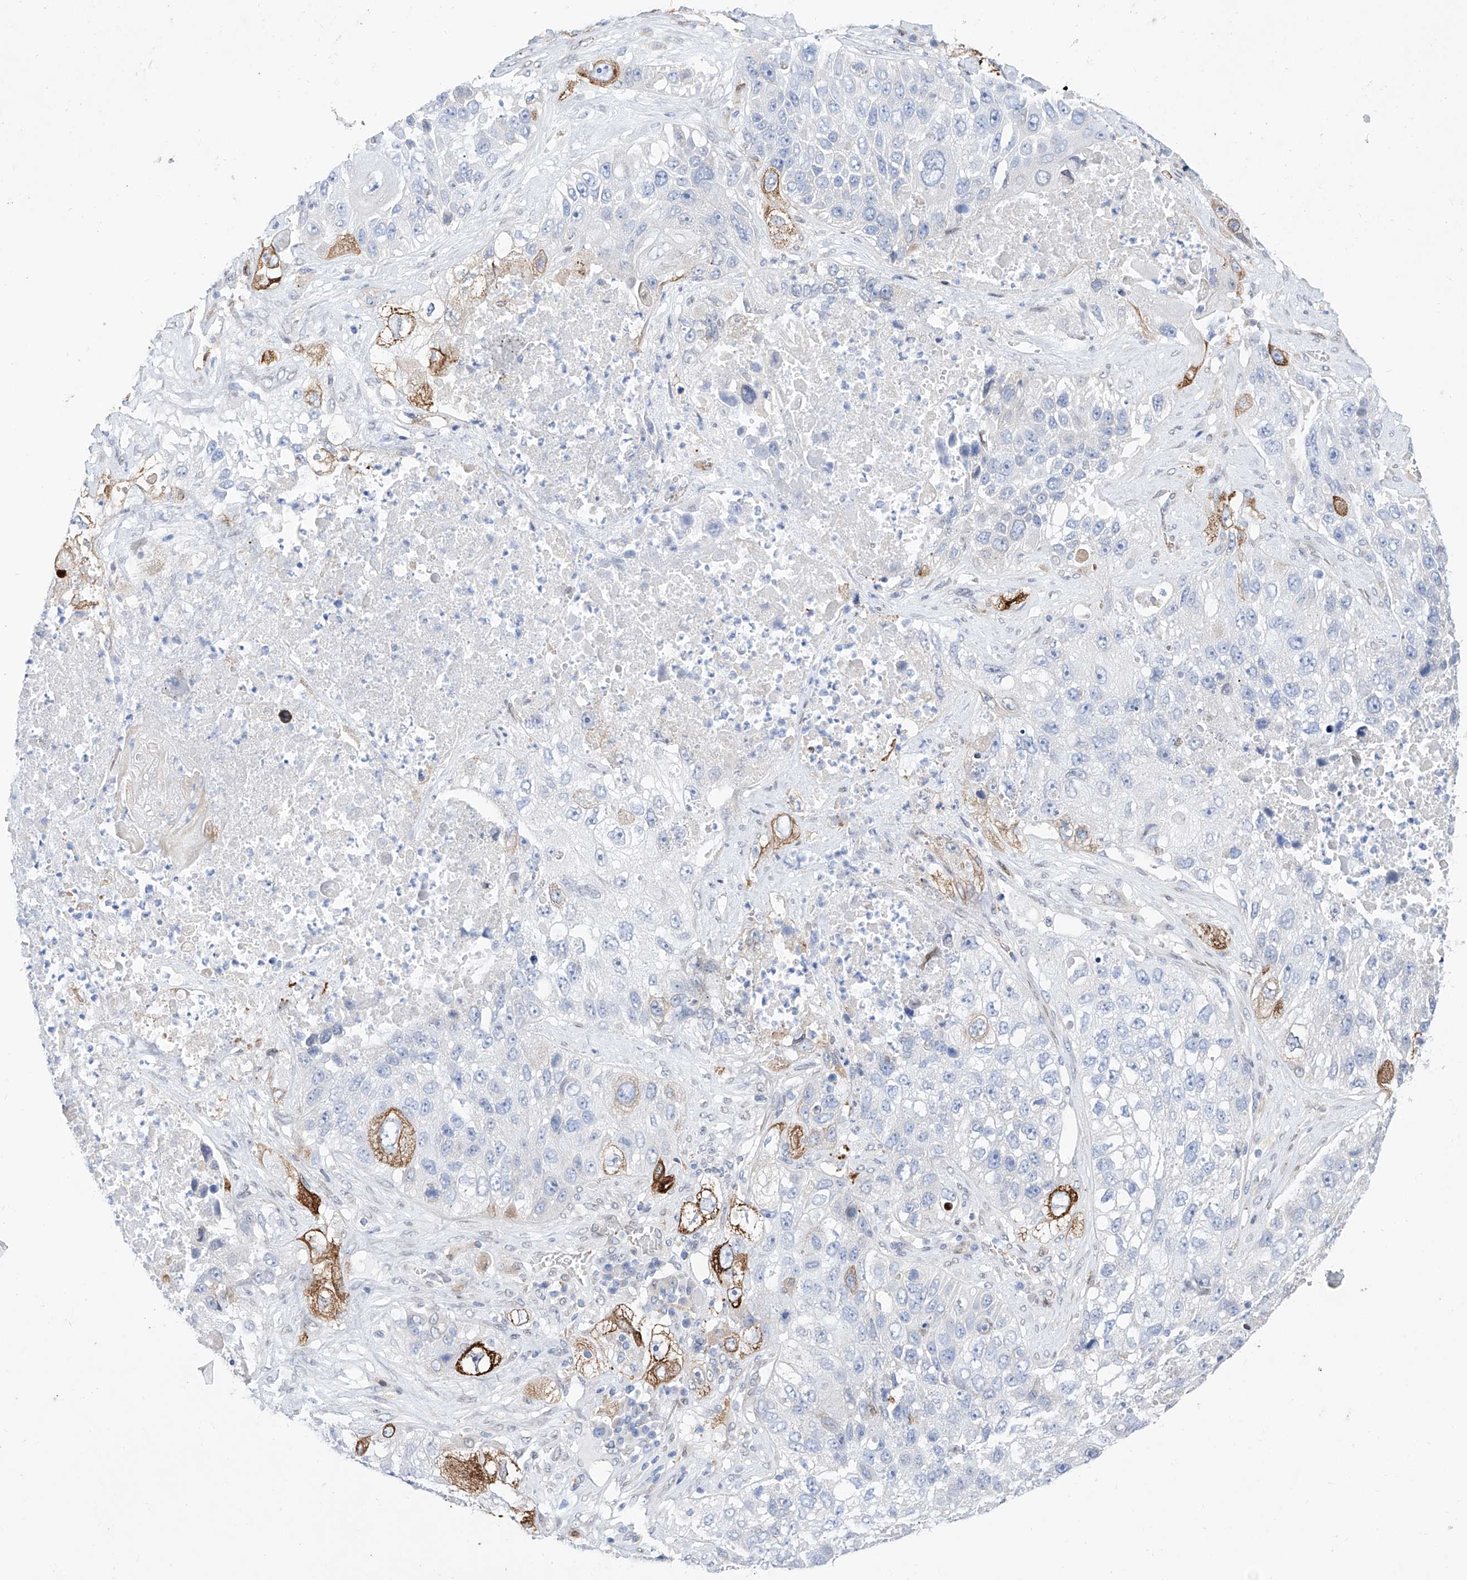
{"staining": {"intensity": "moderate", "quantity": "<25%", "location": "cytoplasmic/membranous"}, "tissue": "lung cancer", "cell_type": "Tumor cells", "image_type": "cancer", "snomed": [{"axis": "morphology", "description": "Squamous cell carcinoma, NOS"}, {"axis": "topography", "description": "Lung"}], "caption": "DAB immunohistochemical staining of human lung cancer (squamous cell carcinoma) displays moderate cytoplasmic/membranous protein staining in about <25% of tumor cells.", "gene": "LCLAT1", "patient": {"sex": "male", "age": 61}}